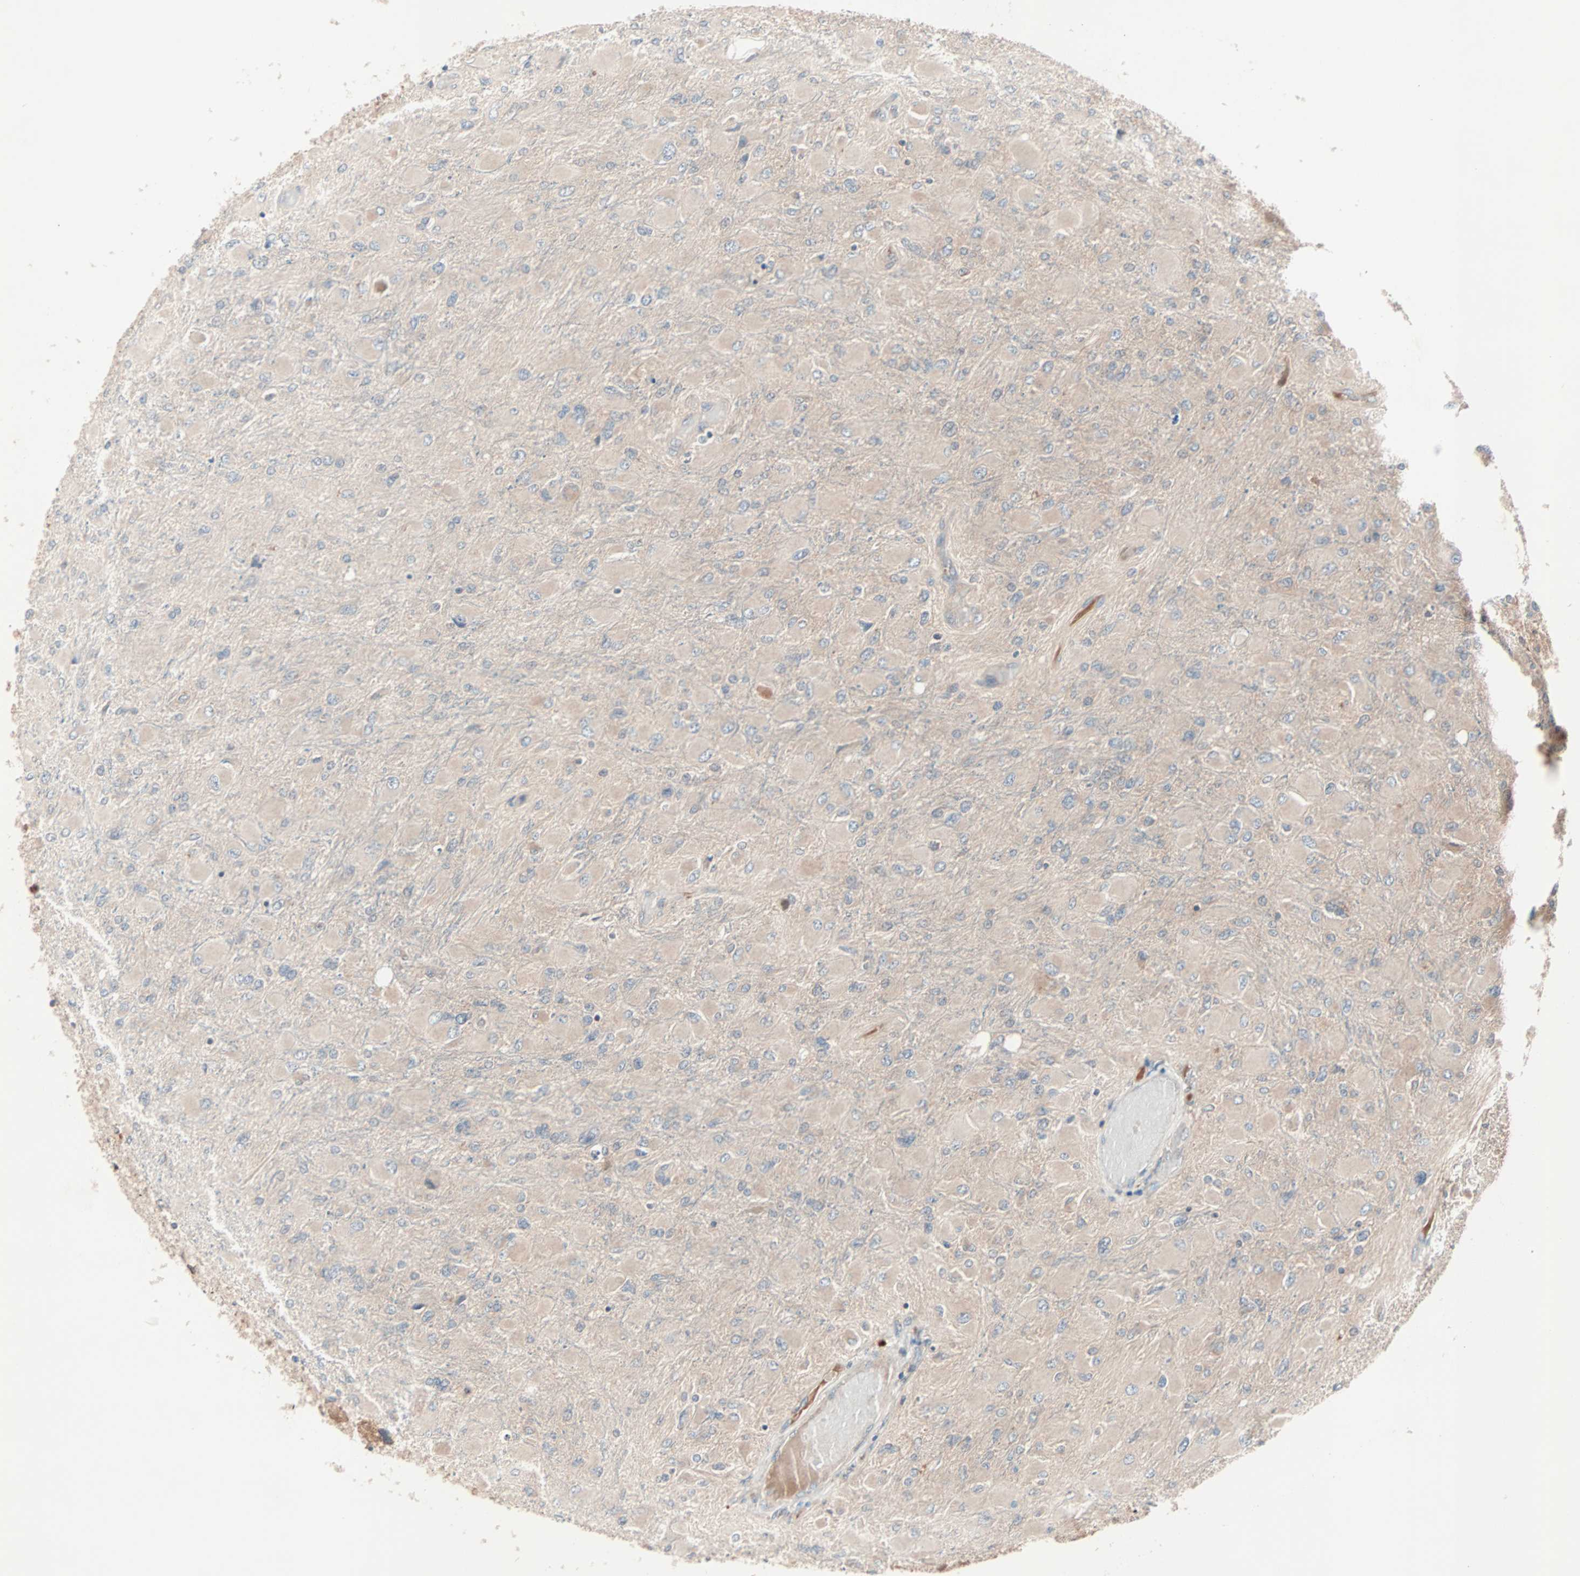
{"staining": {"intensity": "weak", "quantity": "<25%", "location": "cytoplasmic/membranous"}, "tissue": "glioma", "cell_type": "Tumor cells", "image_type": "cancer", "snomed": [{"axis": "morphology", "description": "Glioma, malignant, High grade"}, {"axis": "topography", "description": "Cerebral cortex"}], "caption": "Immunohistochemistry histopathology image of malignant glioma (high-grade) stained for a protein (brown), which exhibits no positivity in tumor cells. (Stains: DAB (3,3'-diaminobenzidine) immunohistochemistry with hematoxylin counter stain, Microscopy: brightfield microscopy at high magnification).", "gene": "CAD", "patient": {"sex": "female", "age": 36}}